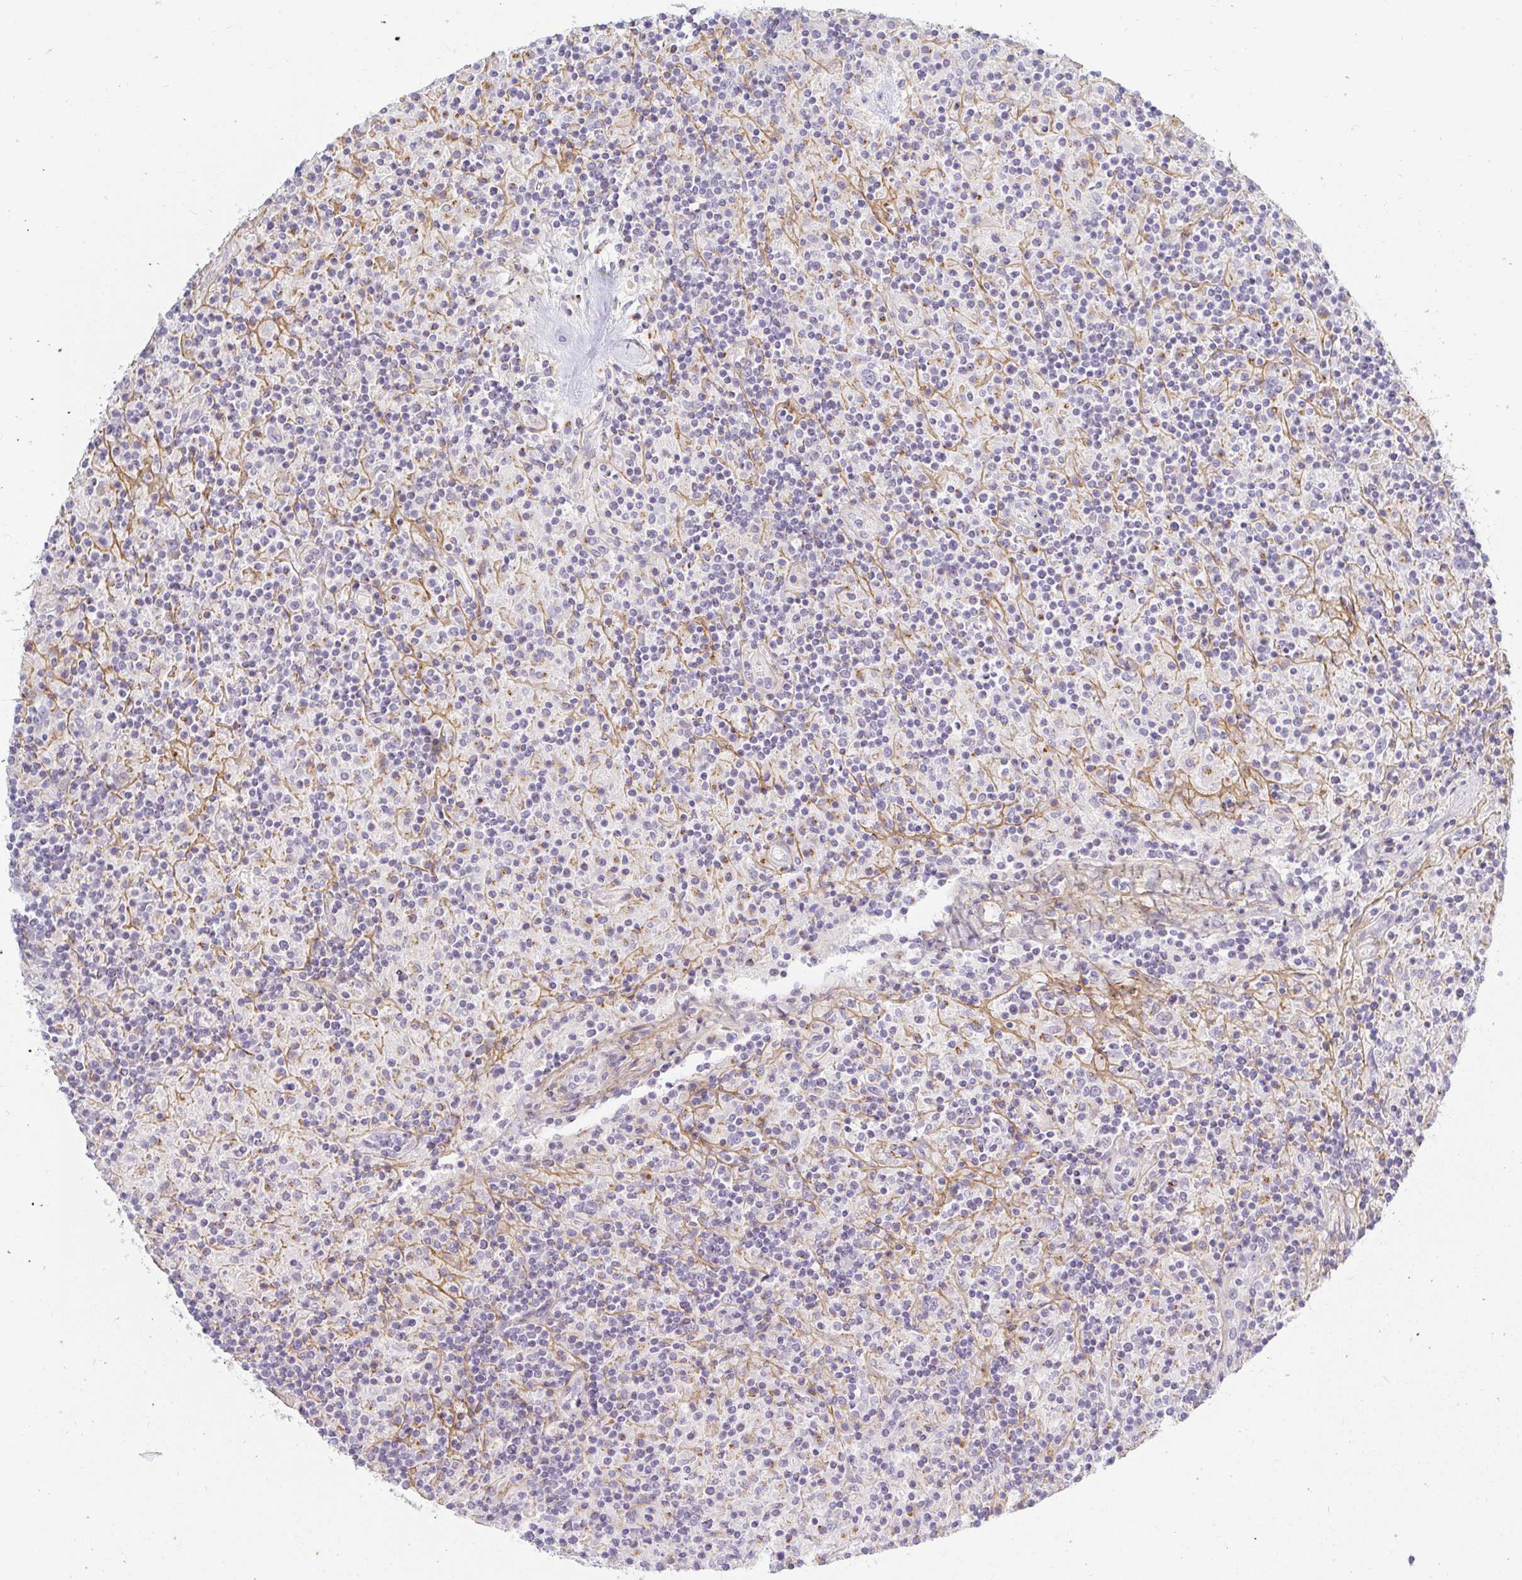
{"staining": {"intensity": "negative", "quantity": "none", "location": "none"}, "tissue": "lymphoma", "cell_type": "Tumor cells", "image_type": "cancer", "snomed": [{"axis": "morphology", "description": "Hodgkin's disease, NOS"}, {"axis": "topography", "description": "Lymph node"}], "caption": "DAB immunohistochemical staining of human lymphoma exhibits no significant staining in tumor cells.", "gene": "OR51D1", "patient": {"sex": "male", "age": 70}}